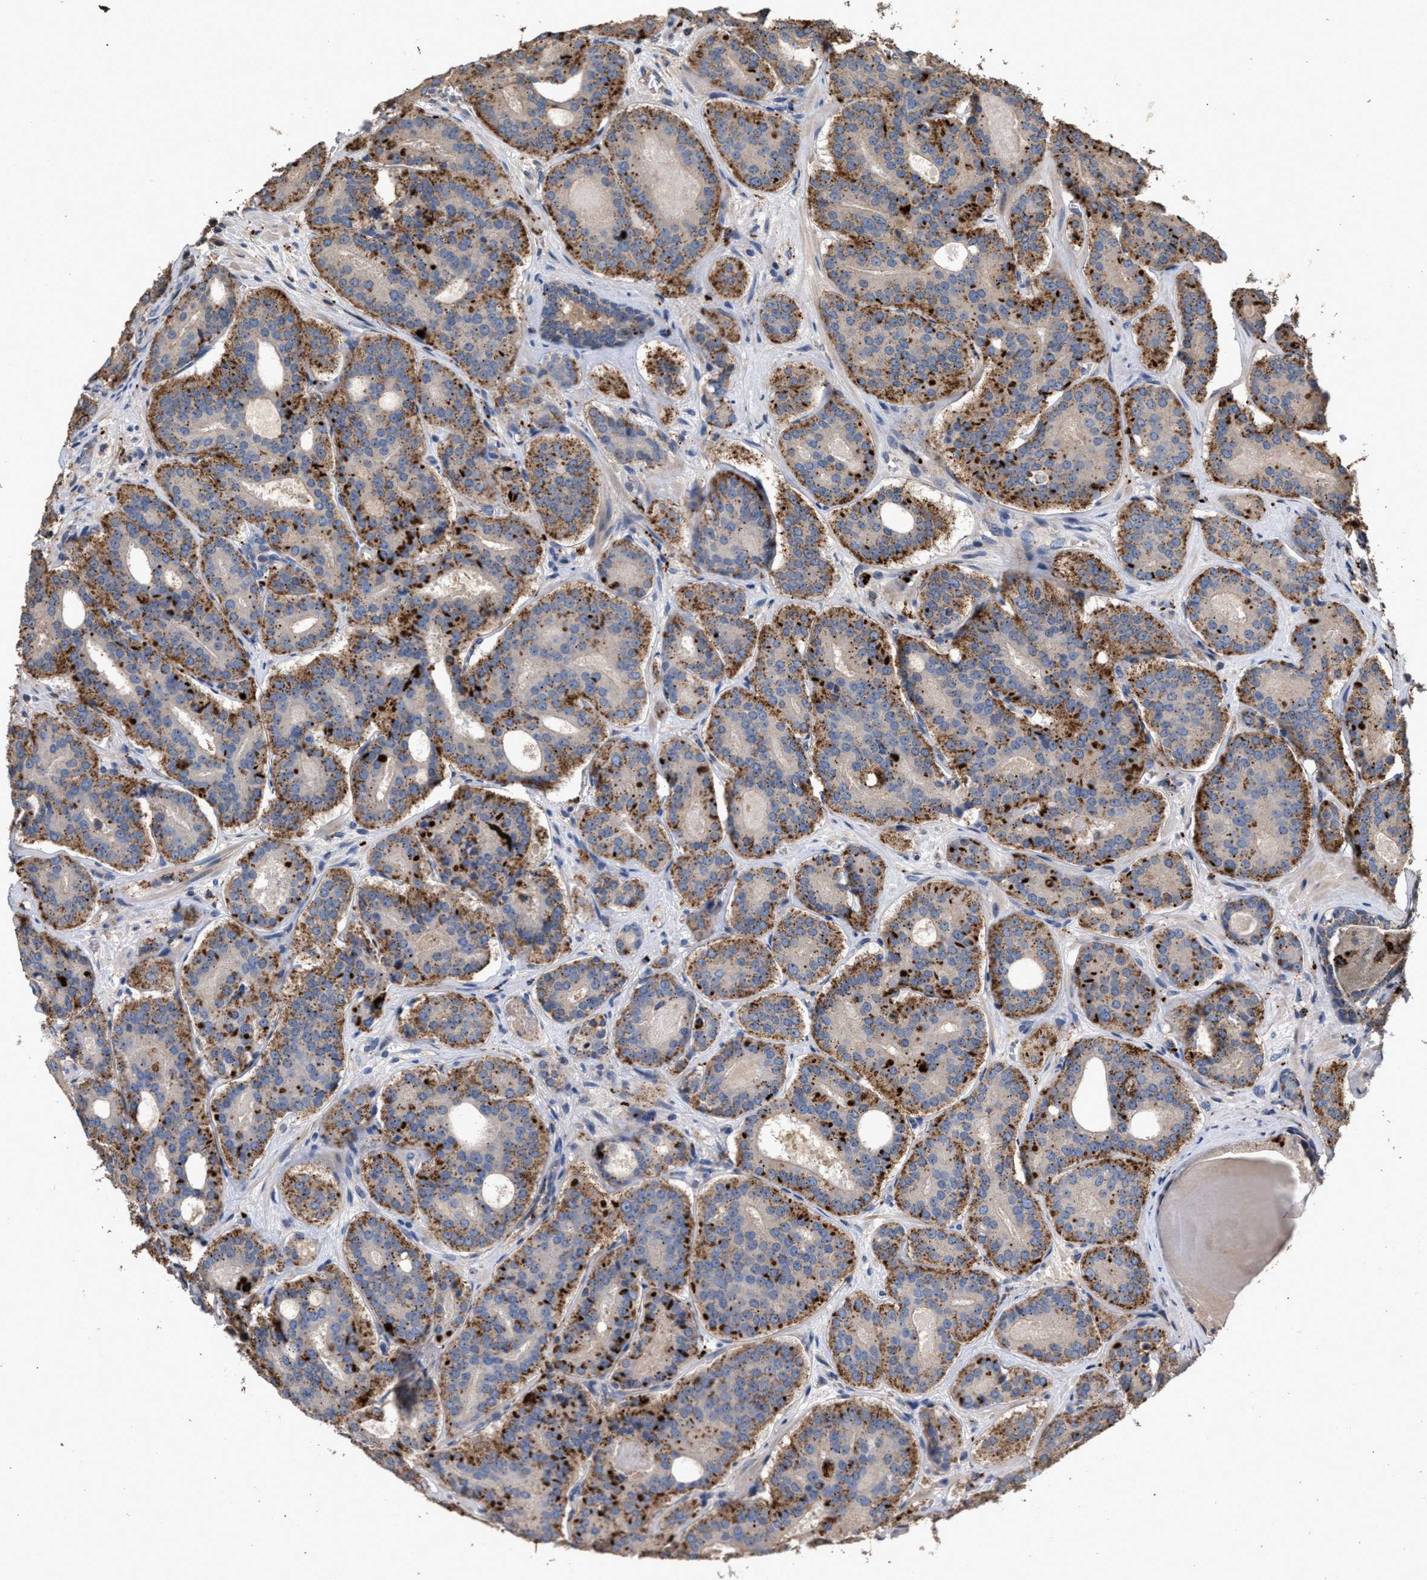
{"staining": {"intensity": "moderate", "quantity": ">75%", "location": "cytoplasmic/membranous"}, "tissue": "prostate cancer", "cell_type": "Tumor cells", "image_type": "cancer", "snomed": [{"axis": "morphology", "description": "Adenocarcinoma, High grade"}, {"axis": "topography", "description": "Prostate"}], "caption": "Approximately >75% of tumor cells in human prostate cancer (high-grade adenocarcinoma) exhibit moderate cytoplasmic/membranous protein staining as visualized by brown immunohistochemical staining.", "gene": "ELMO3", "patient": {"sex": "male", "age": 60}}